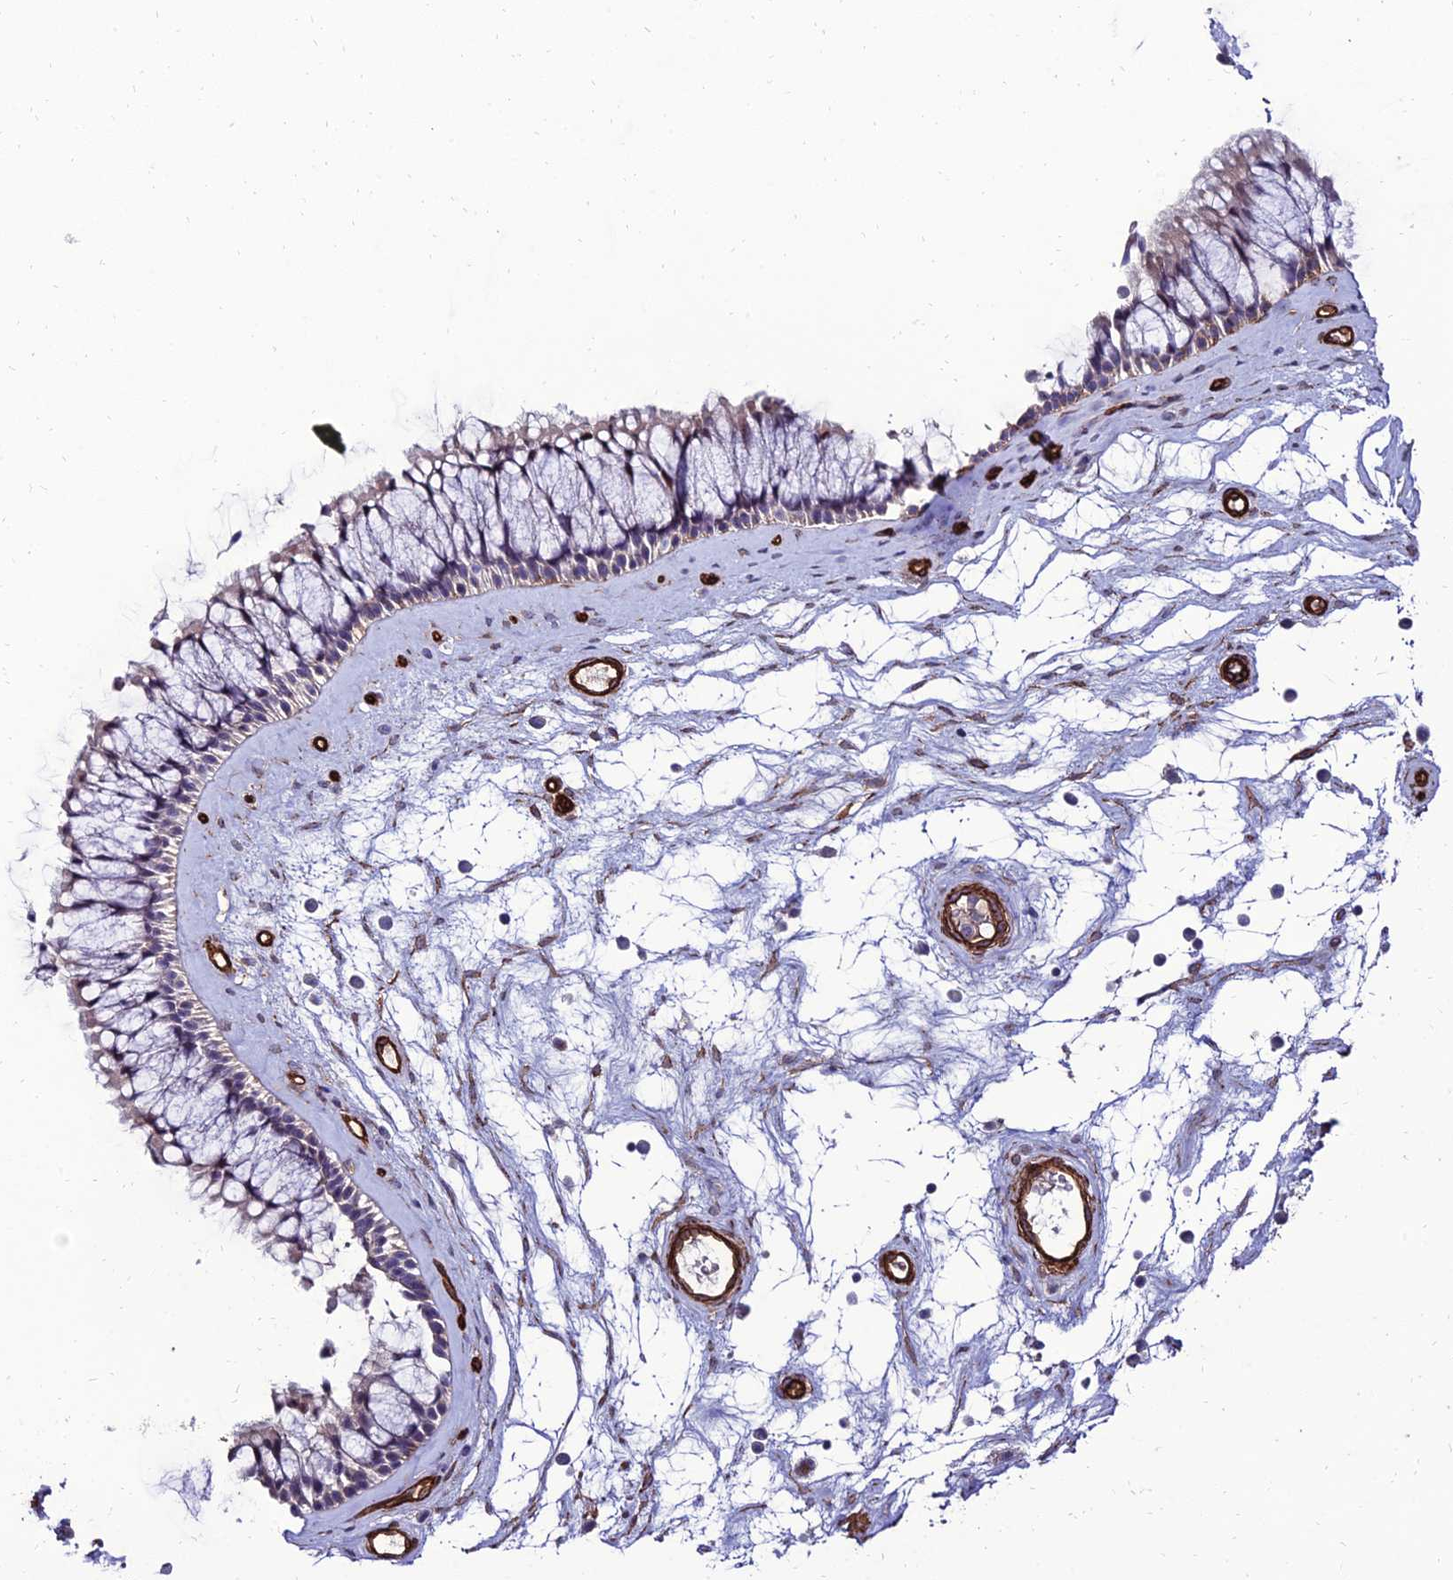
{"staining": {"intensity": "weak", "quantity": "25%-75%", "location": "cytoplasmic/membranous"}, "tissue": "nasopharynx", "cell_type": "Respiratory epithelial cells", "image_type": "normal", "snomed": [{"axis": "morphology", "description": "Normal tissue, NOS"}, {"axis": "topography", "description": "Nasopharynx"}], "caption": "Unremarkable nasopharynx was stained to show a protein in brown. There is low levels of weak cytoplasmic/membranous staining in about 25%-75% of respiratory epithelial cells.", "gene": "ALDH3B2", "patient": {"sex": "male", "age": 64}}